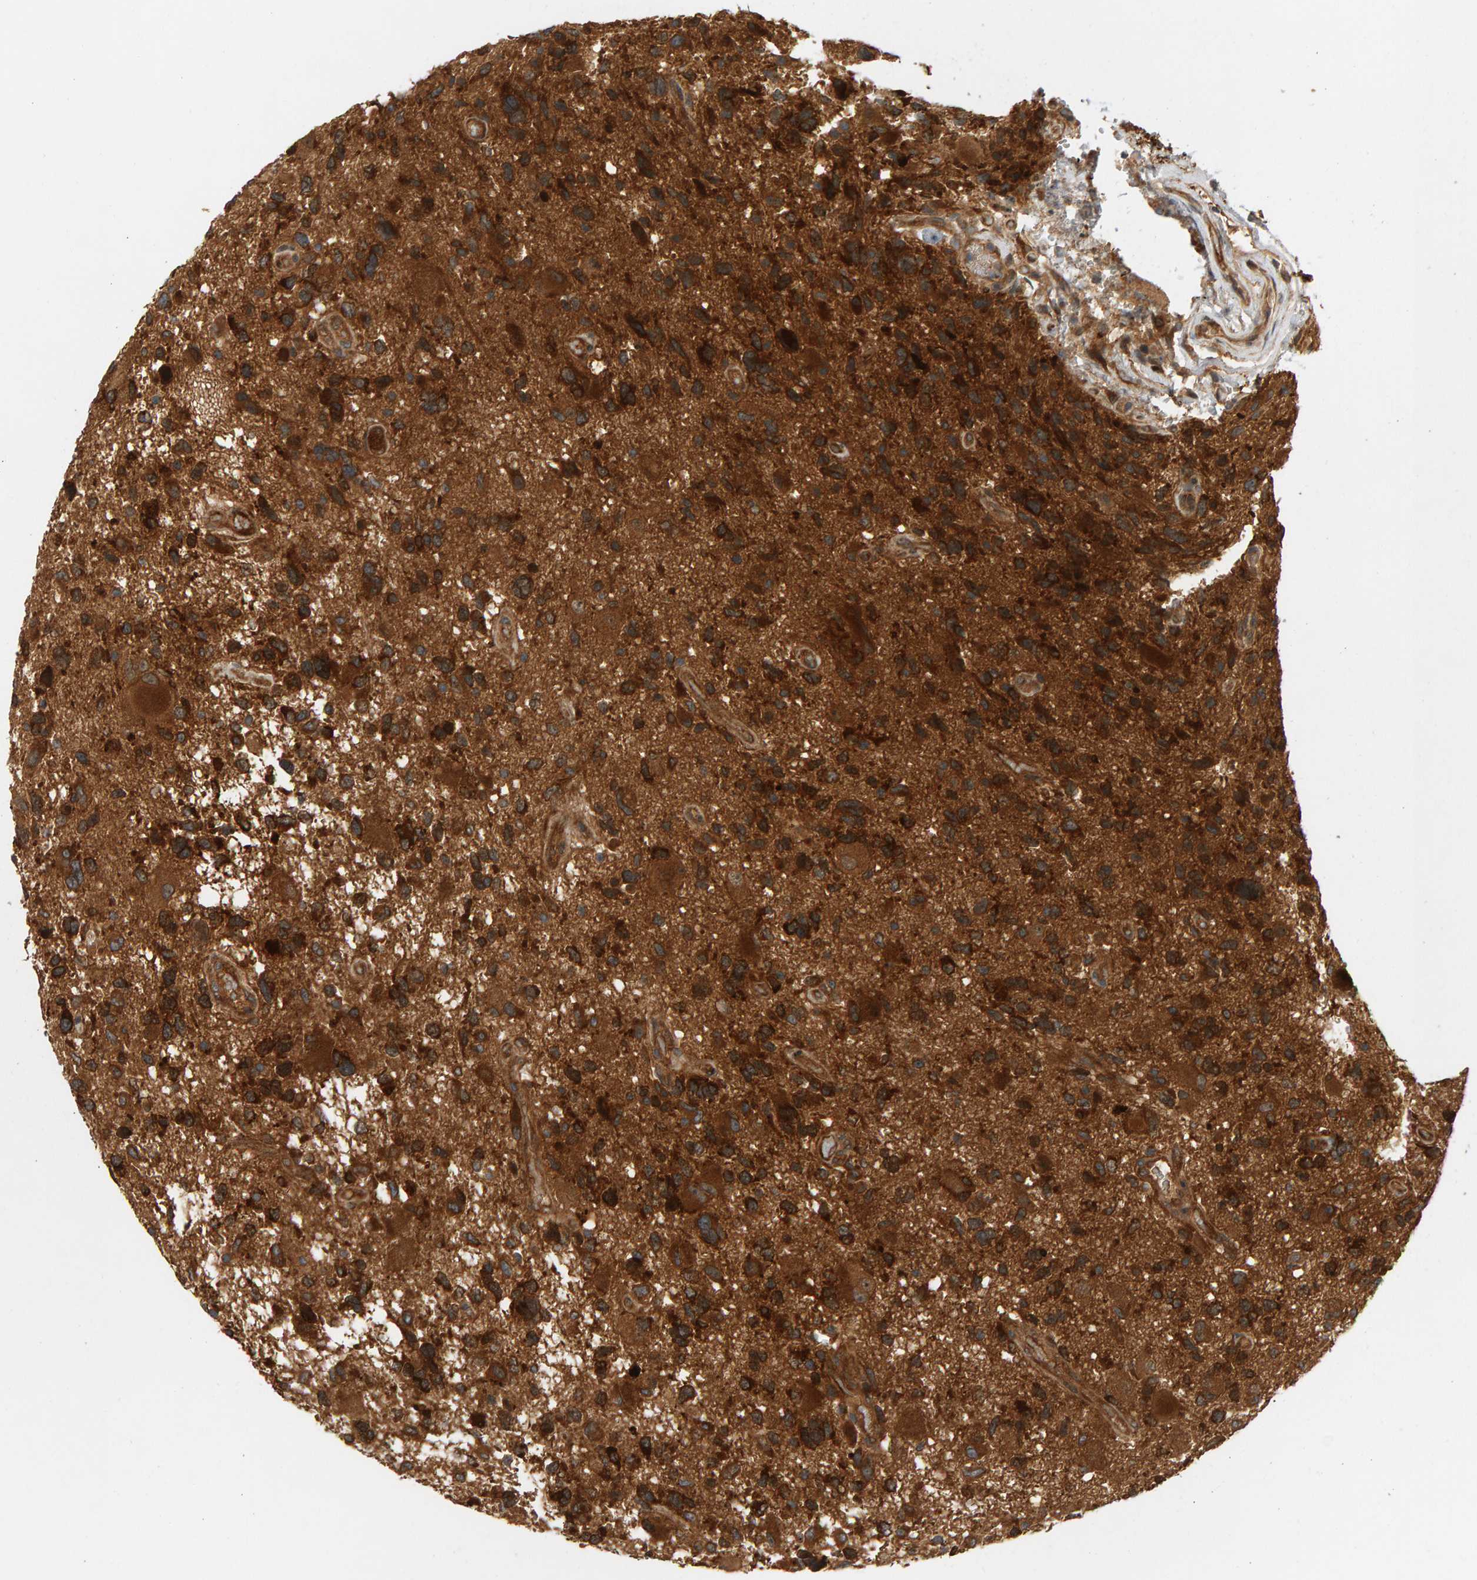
{"staining": {"intensity": "strong", "quantity": ">75%", "location": "cytoplasmic/membranous"}, "tissue": "glioma", "cell_type": "Tumor cells", "image_type": "cancer", "snomed": [{"axis": "morphology", "description": "Glioma, malignant, High grade"}, {"axis": "topography", "description": "Brain"}], "caption": "Protein staining of glioma tissue exhibits strong cytoplasmic/membranous expression in about >75% of tumor cells.", "gene": "BAHCC1", "patient": {"sex": "male", "age": 33}}